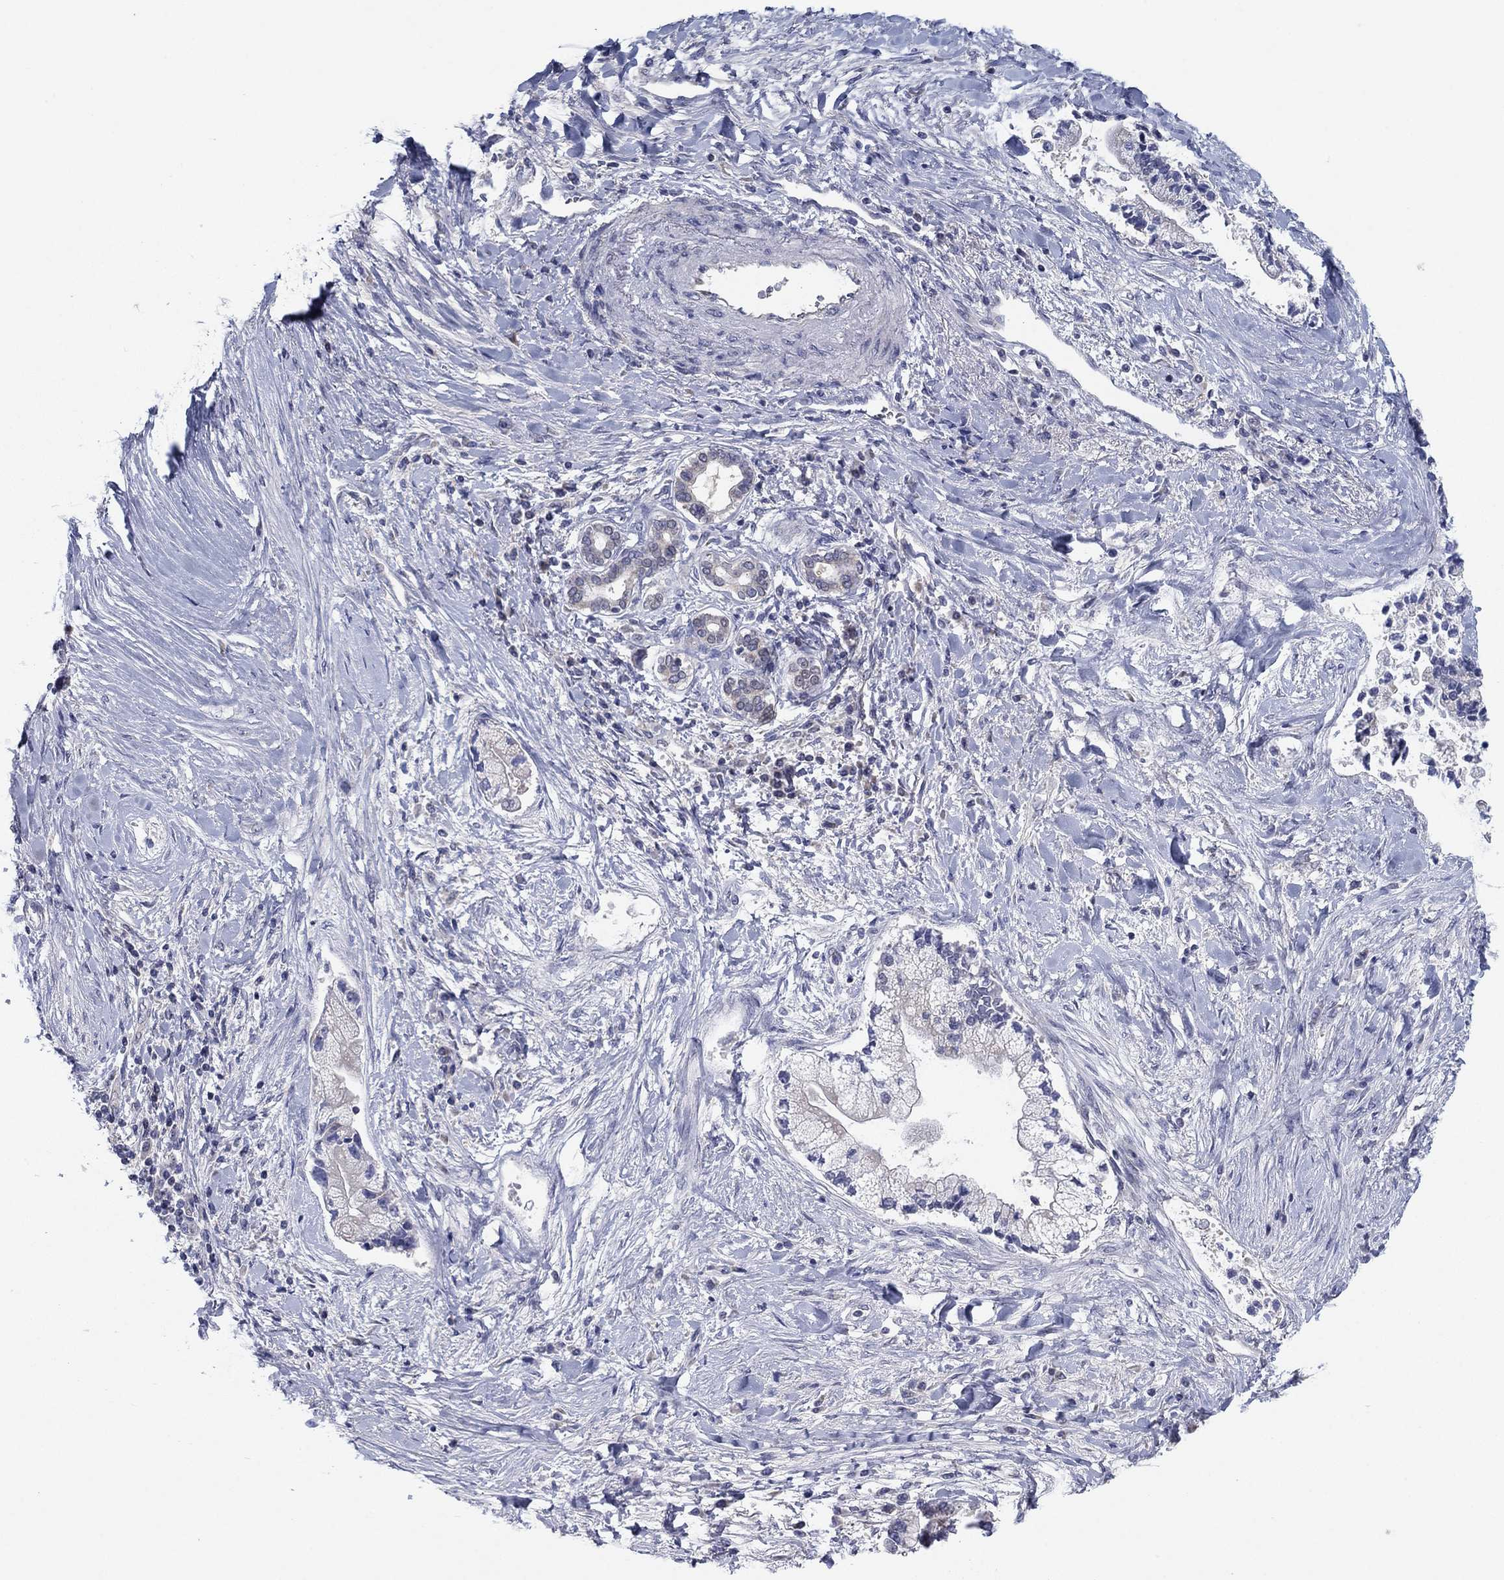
{"staining": {"intensity": "negative", "quantity": "none", "location": "none"}, "tissue": "liver cancer", "cell_type": "Tumor cells", "image_type": "cancer", "snomed": [{"axis": "morphology", "description": "Cholangiocarcinoma"}, {"axis": "topography", "description": "Liver"}], "caption": "High magnification brightfield microscopy of cholangiocarcinoma (liver) stained with DAB (3,3'-diaminobenzidine) (brown) and counterstained with hematoxylin (blue): tumor cells show no significant expression.", "gene": "GRHPR", "patient": {"sex": "male", "age": 50}}